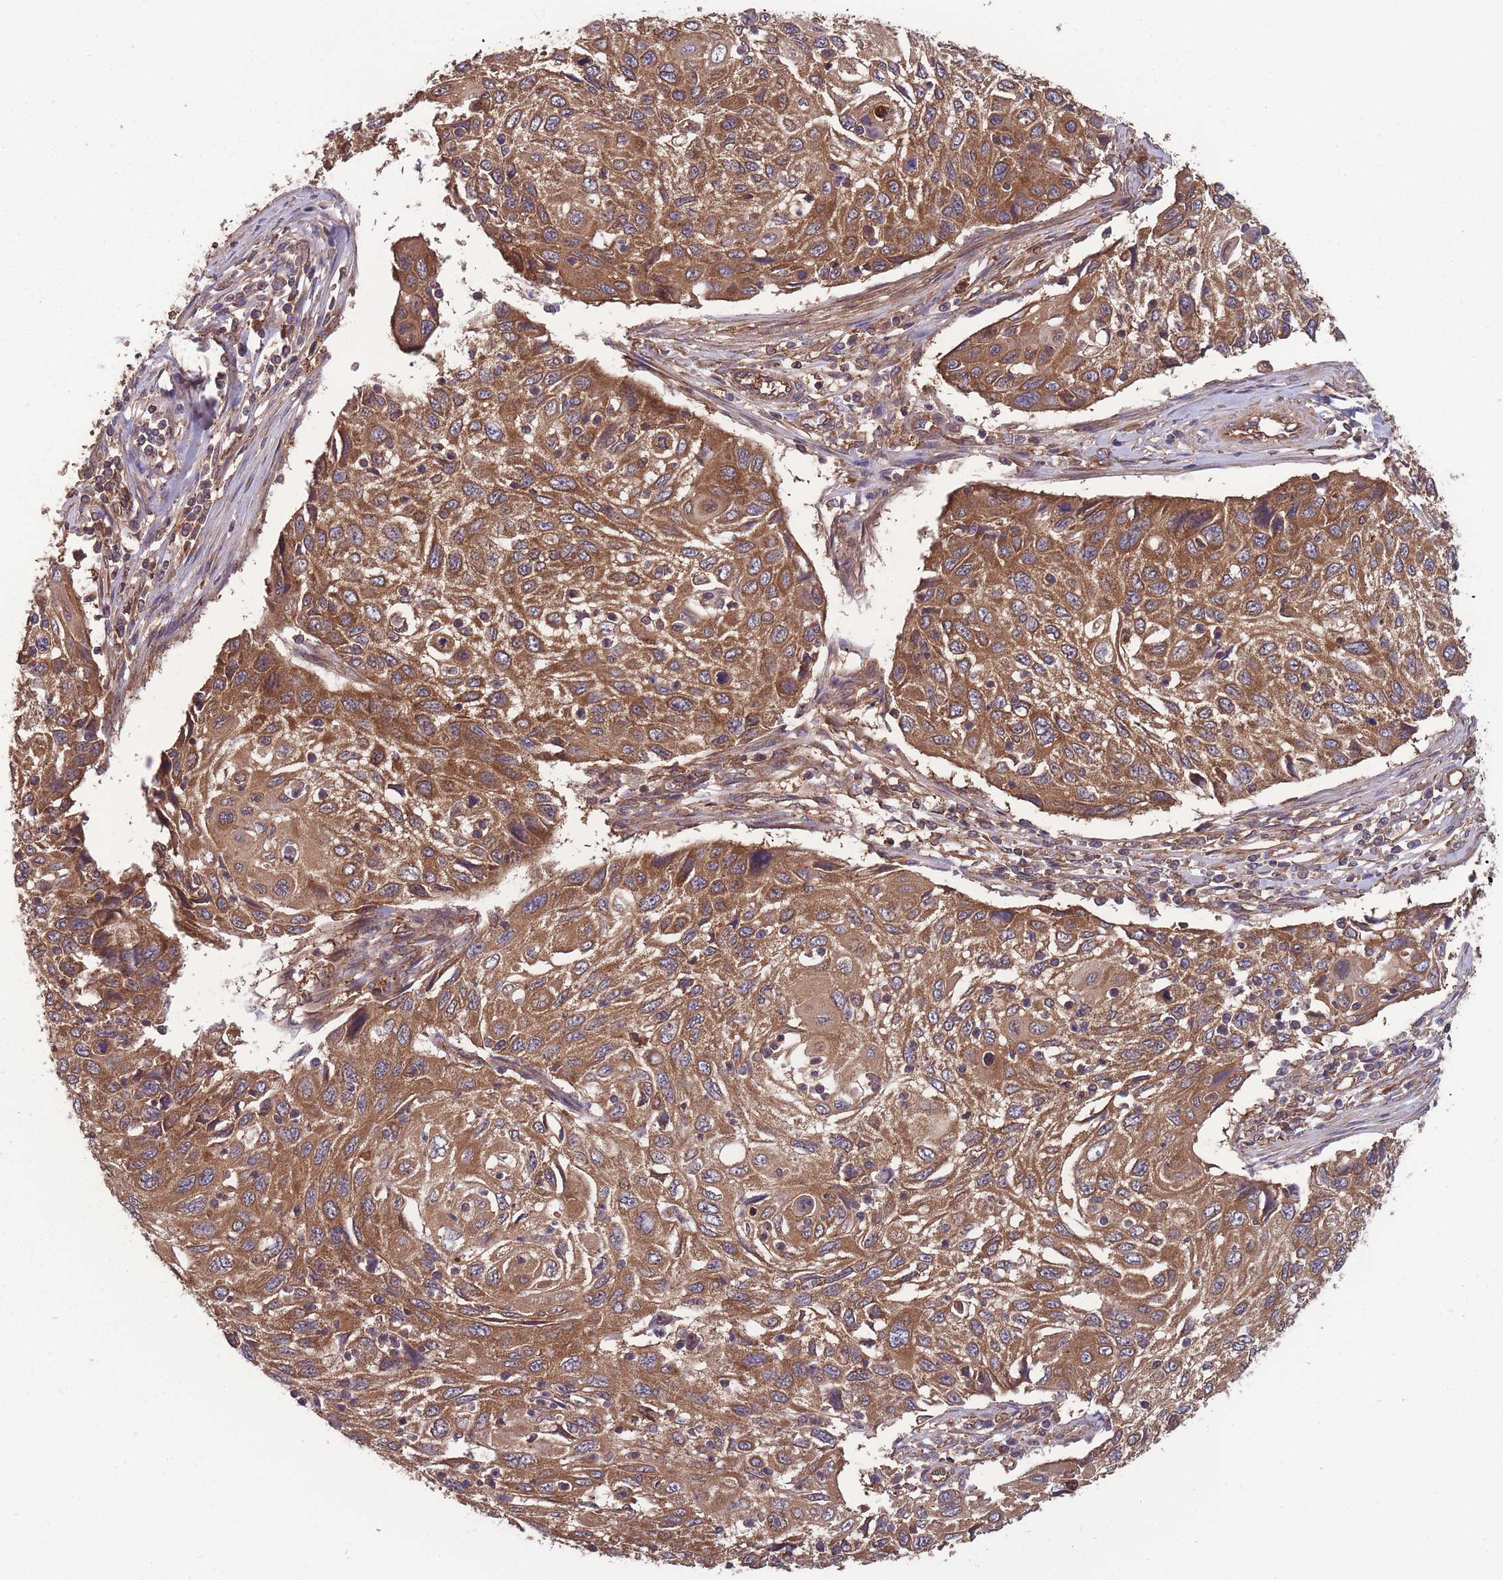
{"staining": {"intensity": "strong", "quantity": ">75%", "location": "cytoplasmic/membranous"}, "tissue": "cervical cancer", "cell_type": "Tumor cells", "image_type": "cancer", "snomed": [{"axis": "morphology", "description": "Squamous cell carcinoma, NOS"}, {"axis": "topography", "description": "Cervix"}], "caption": "DAB (3,3'-diaminobenzidine) immunohistochemical staining of squamous cell carcinoma (cervical) reveals strong cytoplasmic/membranous protein staining in about >75% of tumor cells.", "gene": "ZPR1", "patient": {"sex": "female", "age": 70}}